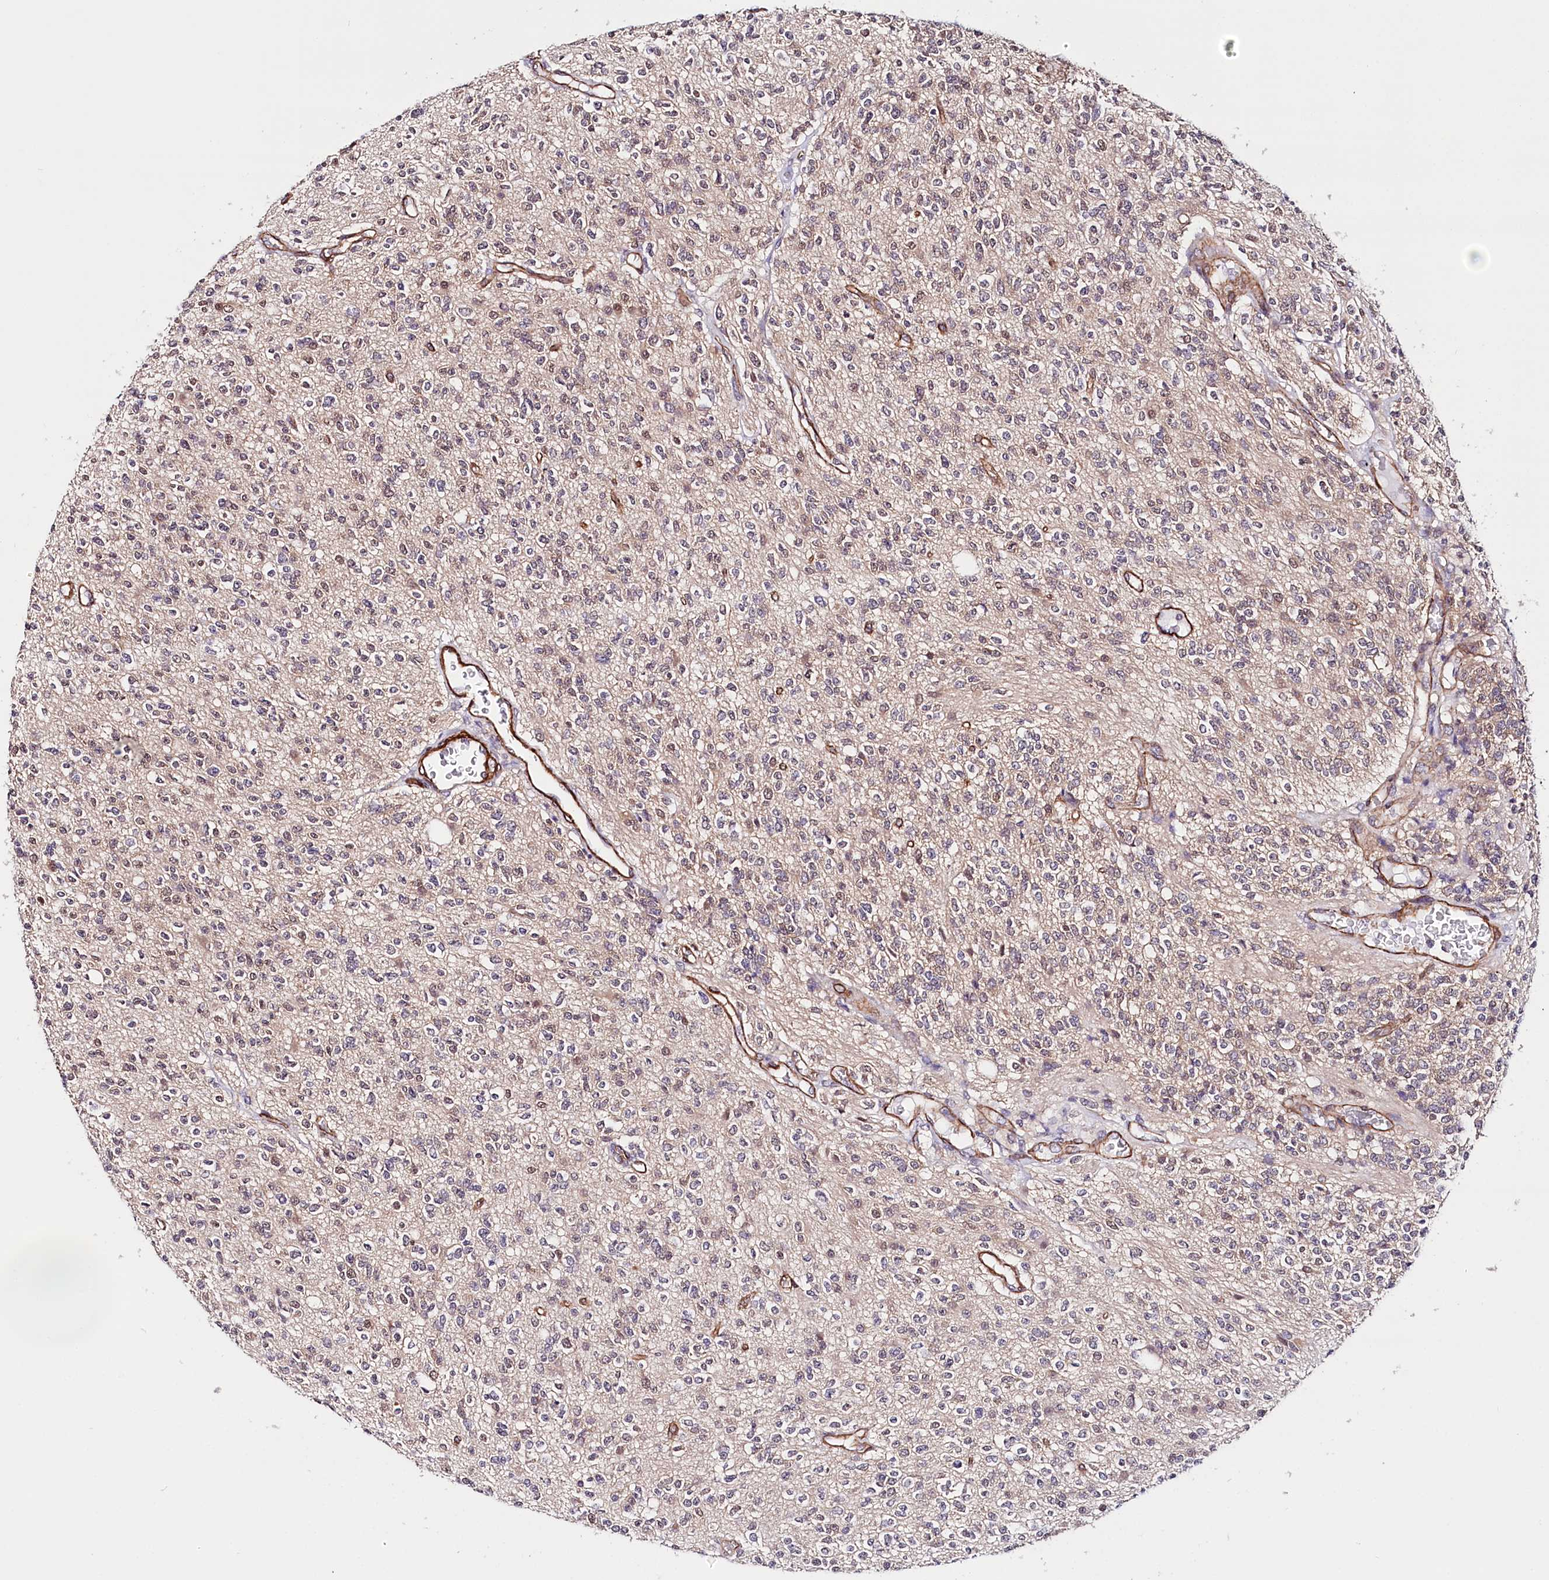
{"staining": {"intensity": "negative", "quantity": "none", "location": "none"}, "tissue": "glioma", "cell_type": "Tumor cells", "image_type": "cancer", "snomed": [{"axis": "morphology", "description": "Glioma, malignant, High grade"}, {"axis": "topography", "description": "Brain"}], "caption": "An image of malignant glioma (high-grade) stained for a protein displays no brown staining in tumor cells.", "gene": "PPP2R5B", "patient": {"sex": "male", "age": 34}}